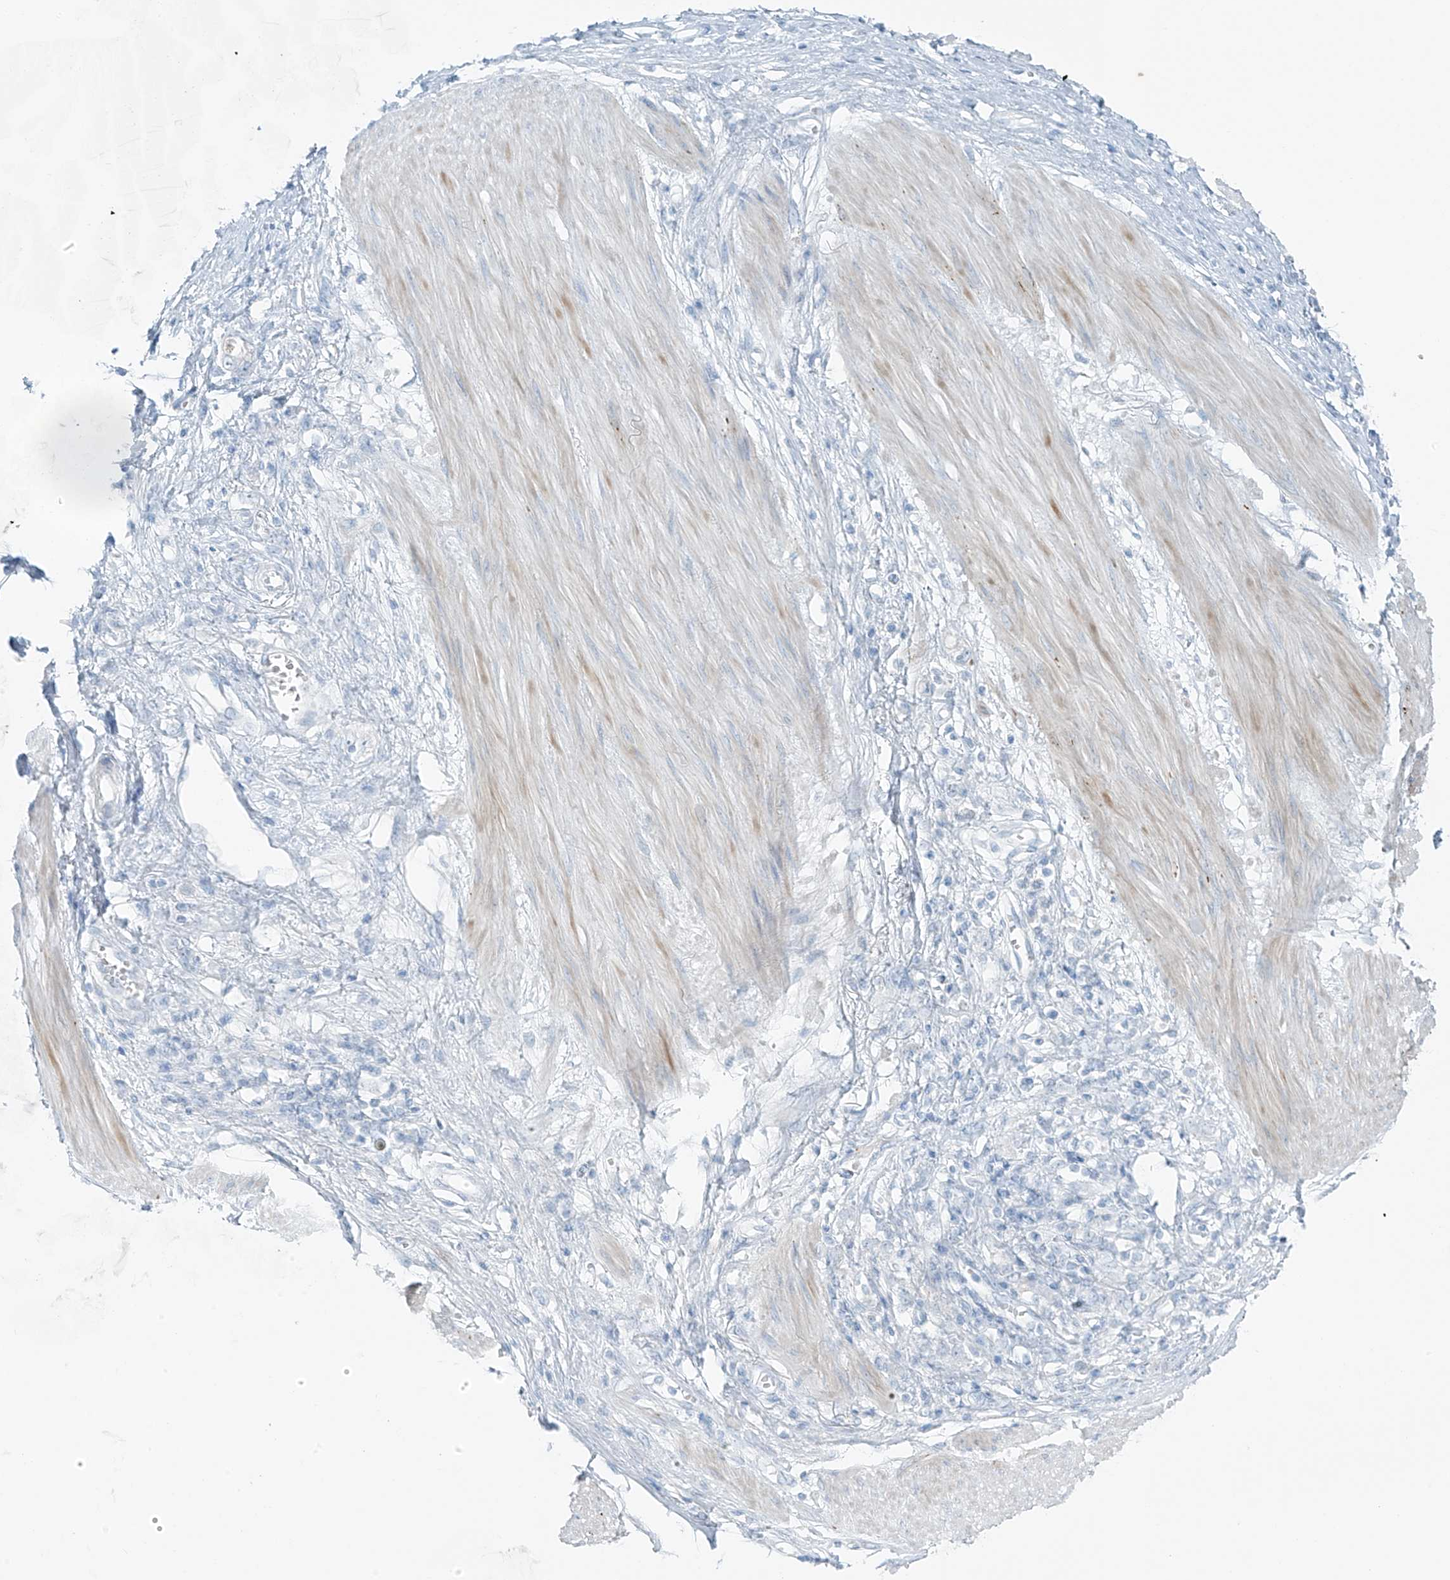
{"staining": {"intensity": "negative", "quantity": "none", "location": "none"}, "tissue": "stomach cancer", "cell_type": "Tumor cells", "image_type": "cancer", "snomed": [{"axis": "morphology", "description": "Adenocarcinoma, NOS"}, {"axis": "topography", "description": "Stomach"}], "caption": "Tumor cells show no significant staining in stomach cancer.", "gene": "SLC25A43", "patient": {"sex": "female", "age": 76}}